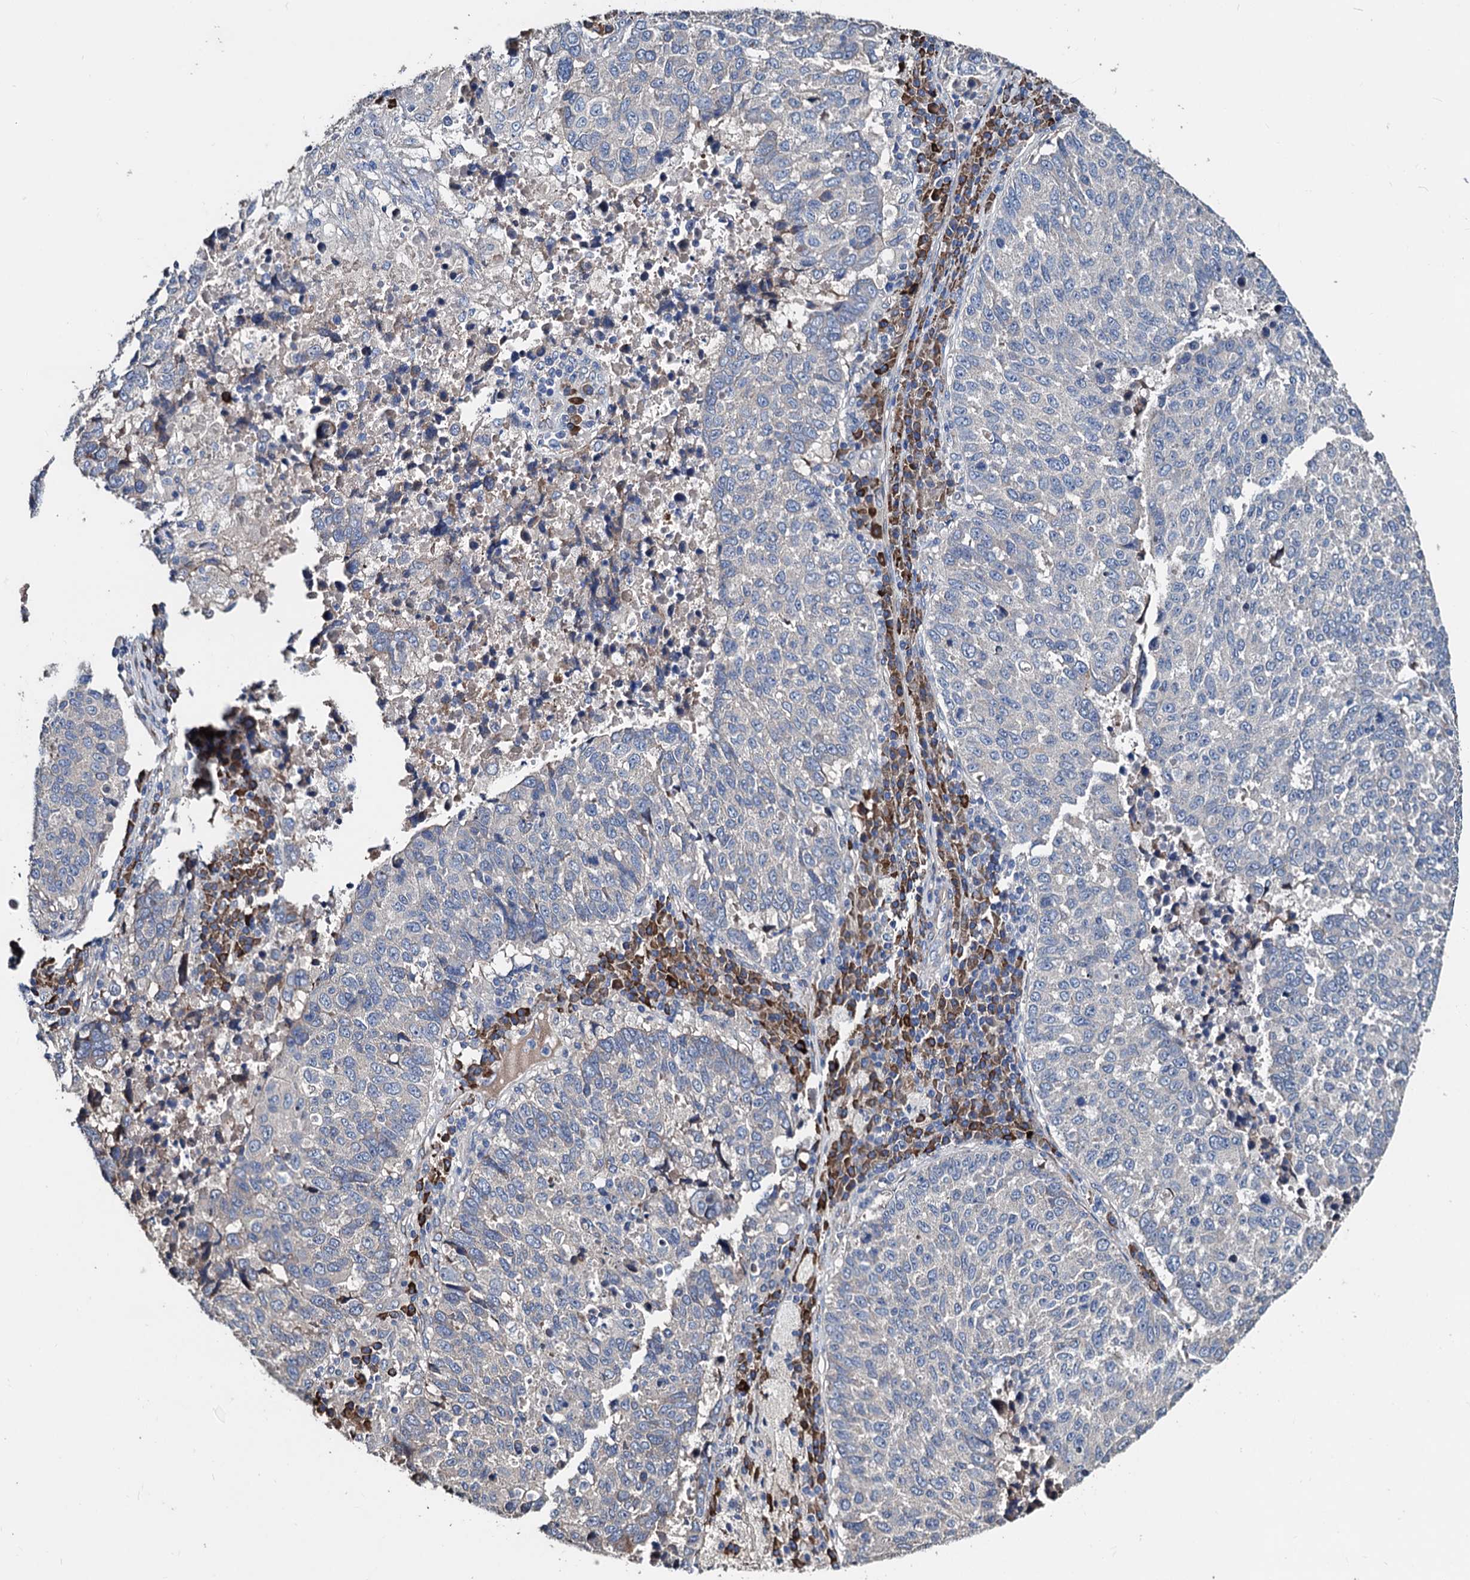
{"staining": {"intensity": "negative", "quantity": "none", "location": "none"}, "tissue": "lung cancer", "cell_type": "Tumor cells", "image_type": "cancer", "snomed": [{"axis": "morphology", "description": "Squamous cell carcinoma, NOS"}, {"axis": "topography", "description": "Lung"}], "caption": "High magnification brightfield microscopy of lung squamous cell carcinoma stained with DAB (brown) and counterstained with hematoxylin (blue): tumor cells show no significant staining.", "gene": "AKAP11", "patient": {"sex": "male", "age": 73}}